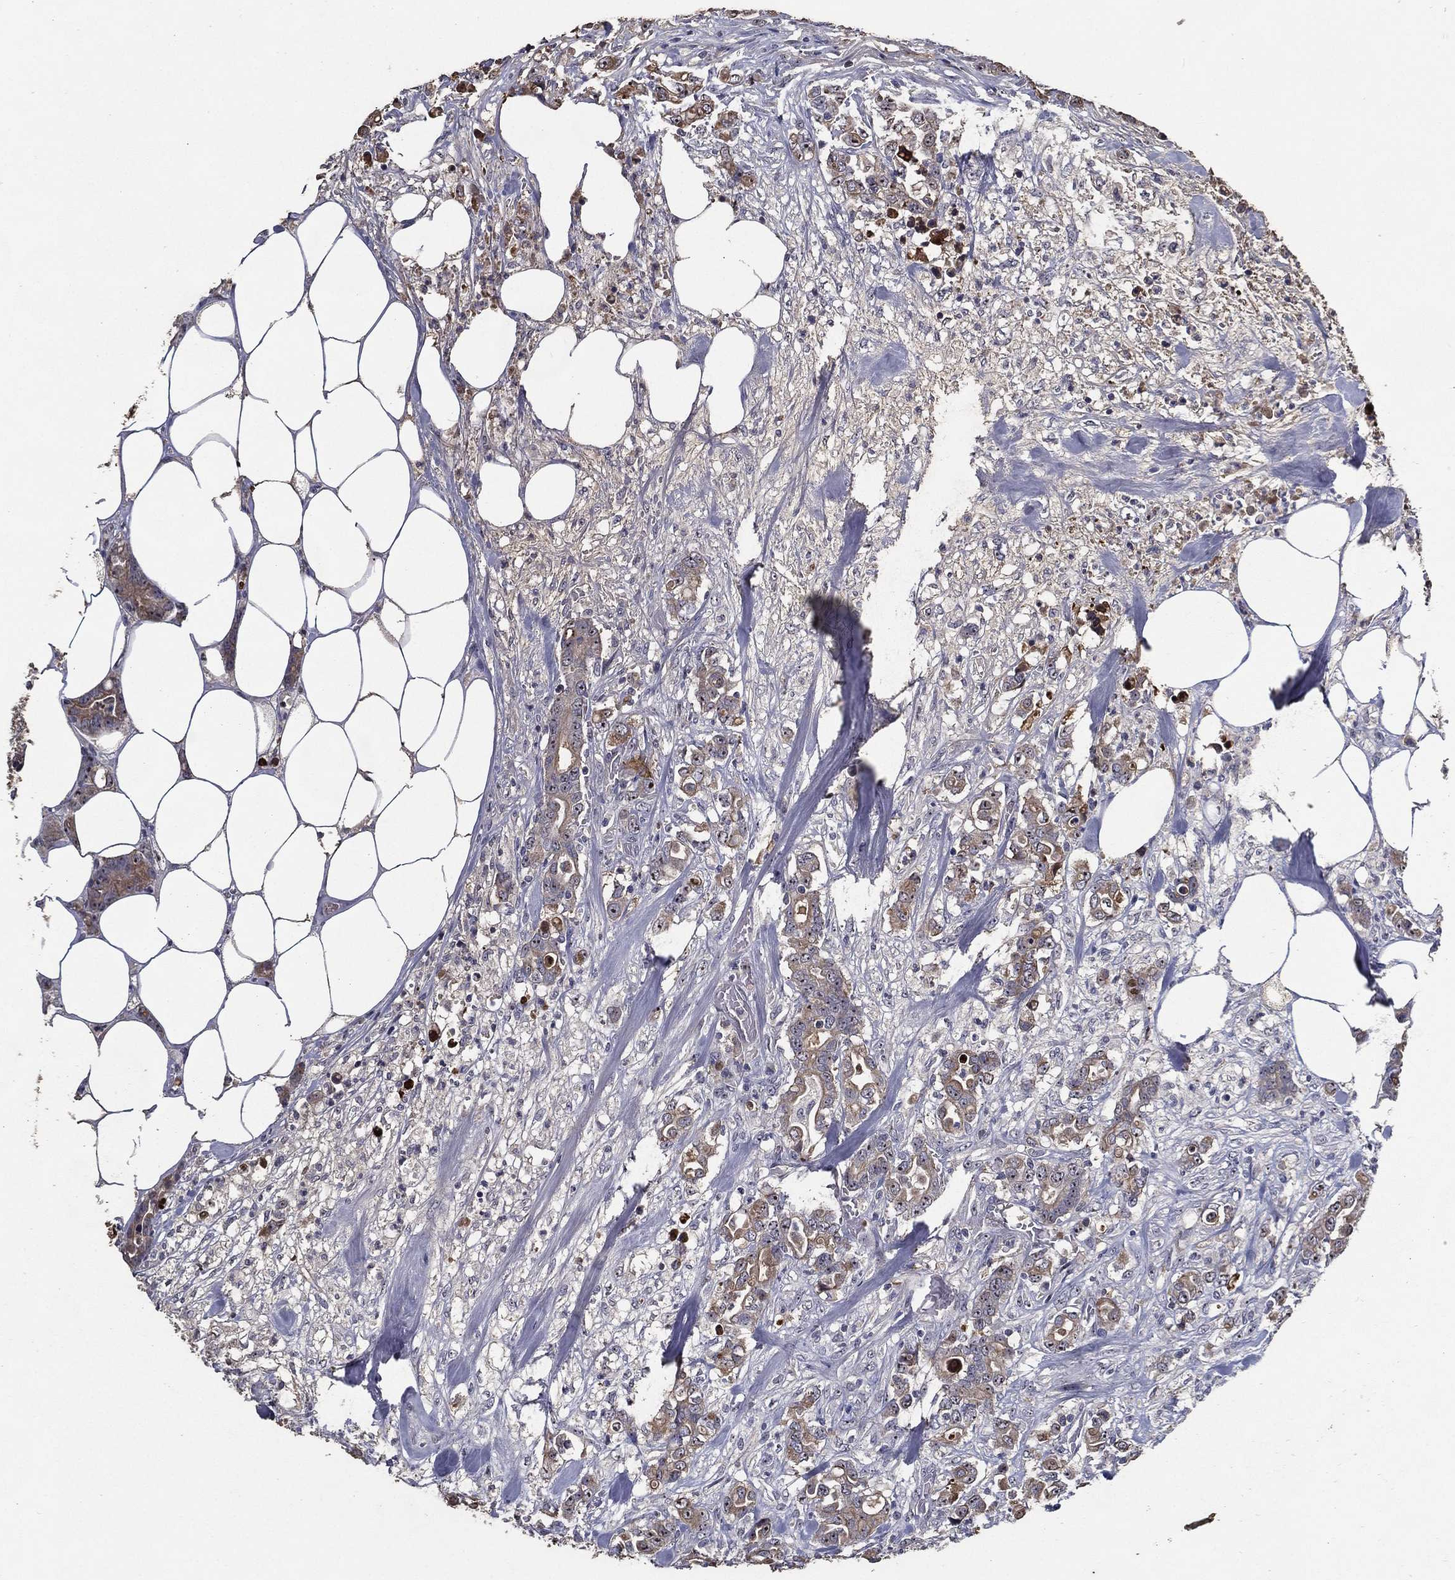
{"staining": {"intensity": "moderate", "quantity": "<25%", "location": "nuclear"}, "tissue": "colorectal cancer", "cell_type": "Tumor cells", "image_type": "cancer", "snomed": [{"axis": "morphology", "description": "Adenocarcinoma, NOS"}, {"axis": "topography", "description": "Colon"}], "caption": "A micrograph of human adenocarcinoma (colorectal) stained for a protein demonstrates moderate nuclear brown staining in tumor cells.", "gene": "EFNA1", "patient": {"sex": "female", "age": 69}}